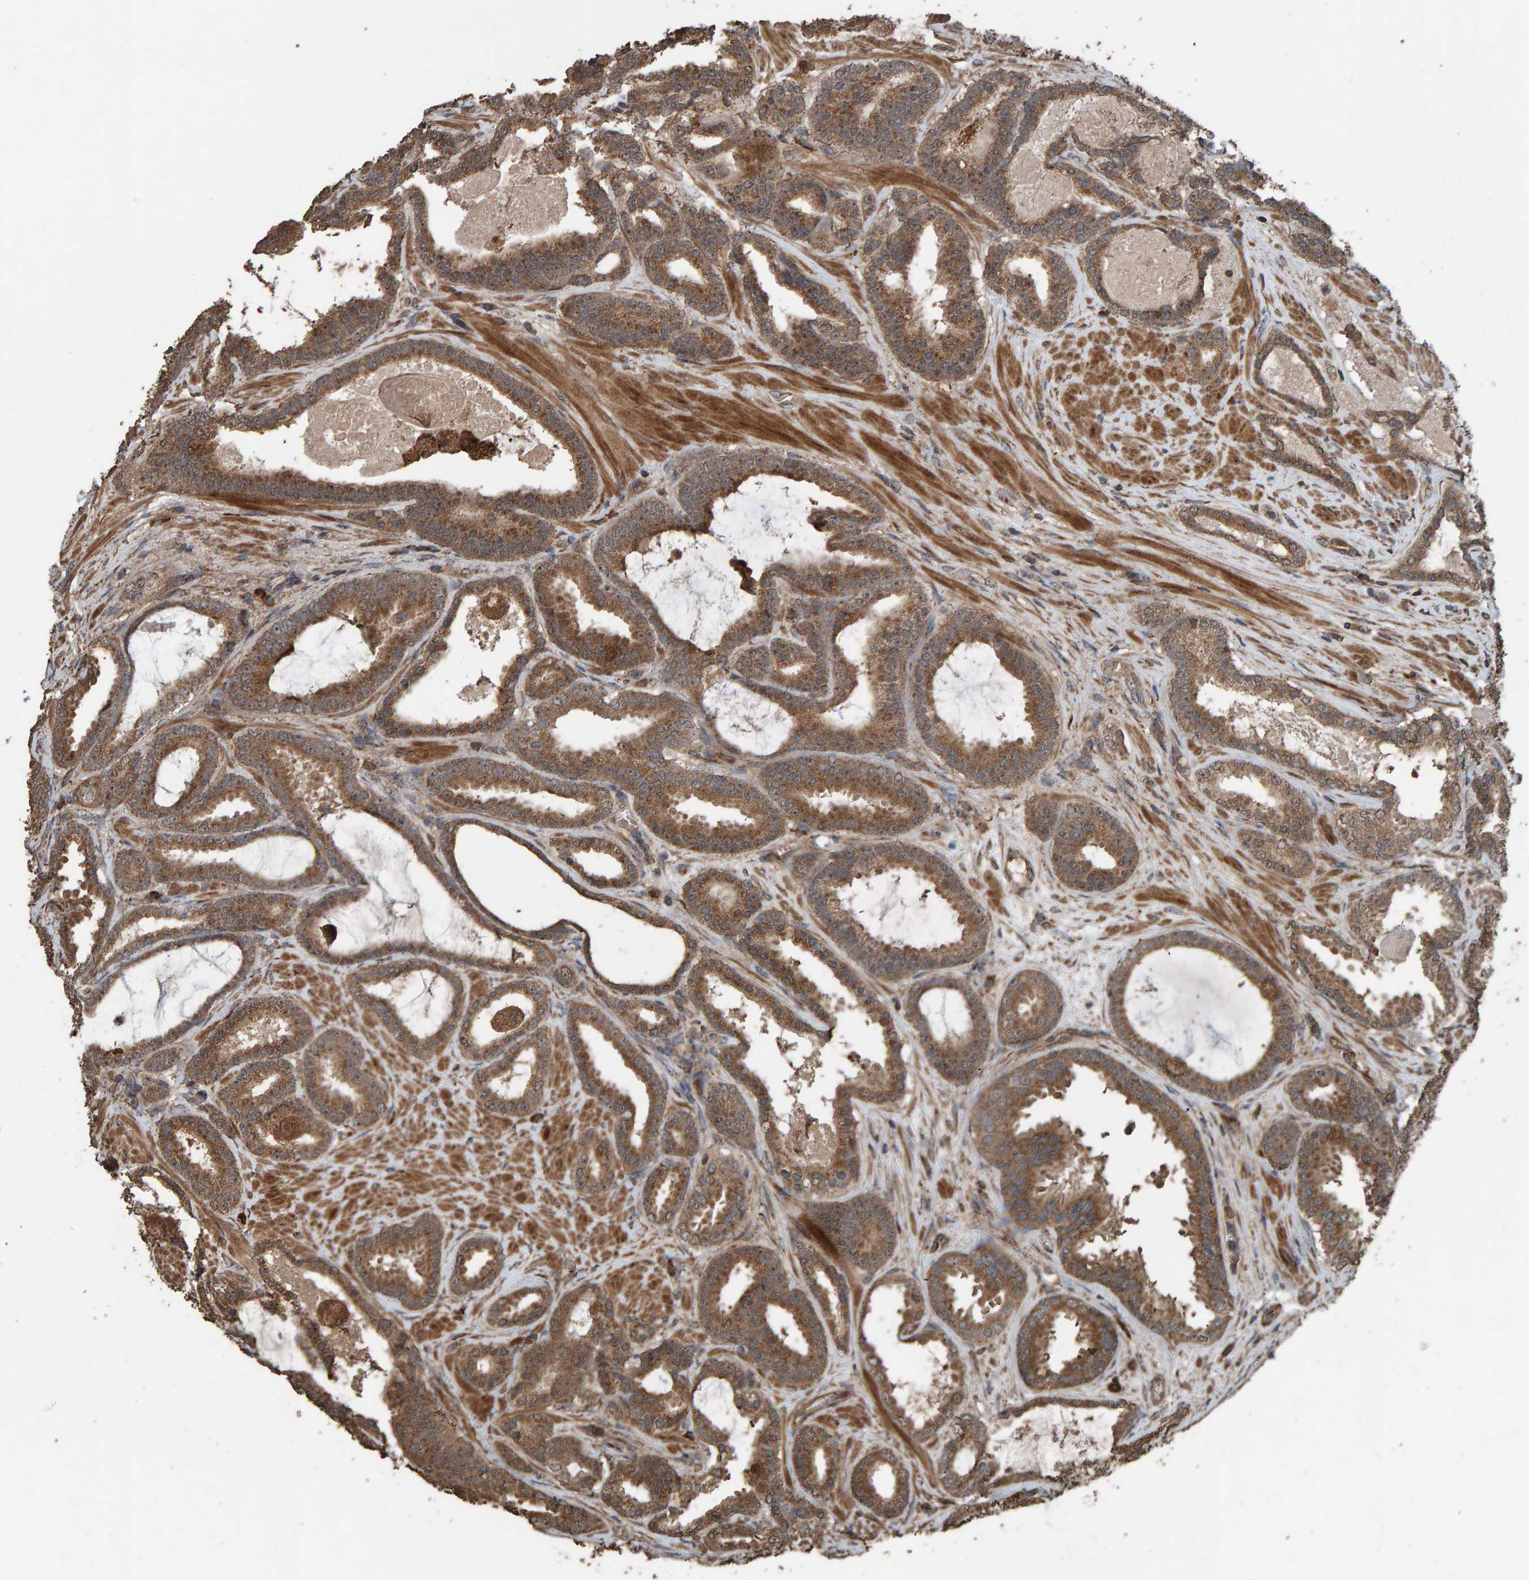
{"staining": {"intensity": "moderate", "quantity": ">75%", "location": "cytoplasmic/membranous"}, "tissue": "prostate cancer", "cell_type": "Tumor cells", "image_type": "cancer", "snomed": [{"axis": "morphology", "description": "Adenocarcinoma, High grade"}, {"axis": "topography", "description": "Prostate"}], "caption": "Immunohistochemical staining of adenocarcinoma (high-grade) (prostate) displays moderate cytoplasmic/membranous protein positivity in about >75% of tumor cells. (Stains: DAB in brown, nuclei in blue, Microscopy: brightfield microscopy at high magnification).", "gene": "DUS1L", "patient": {"sex": "male", "age": 60}}